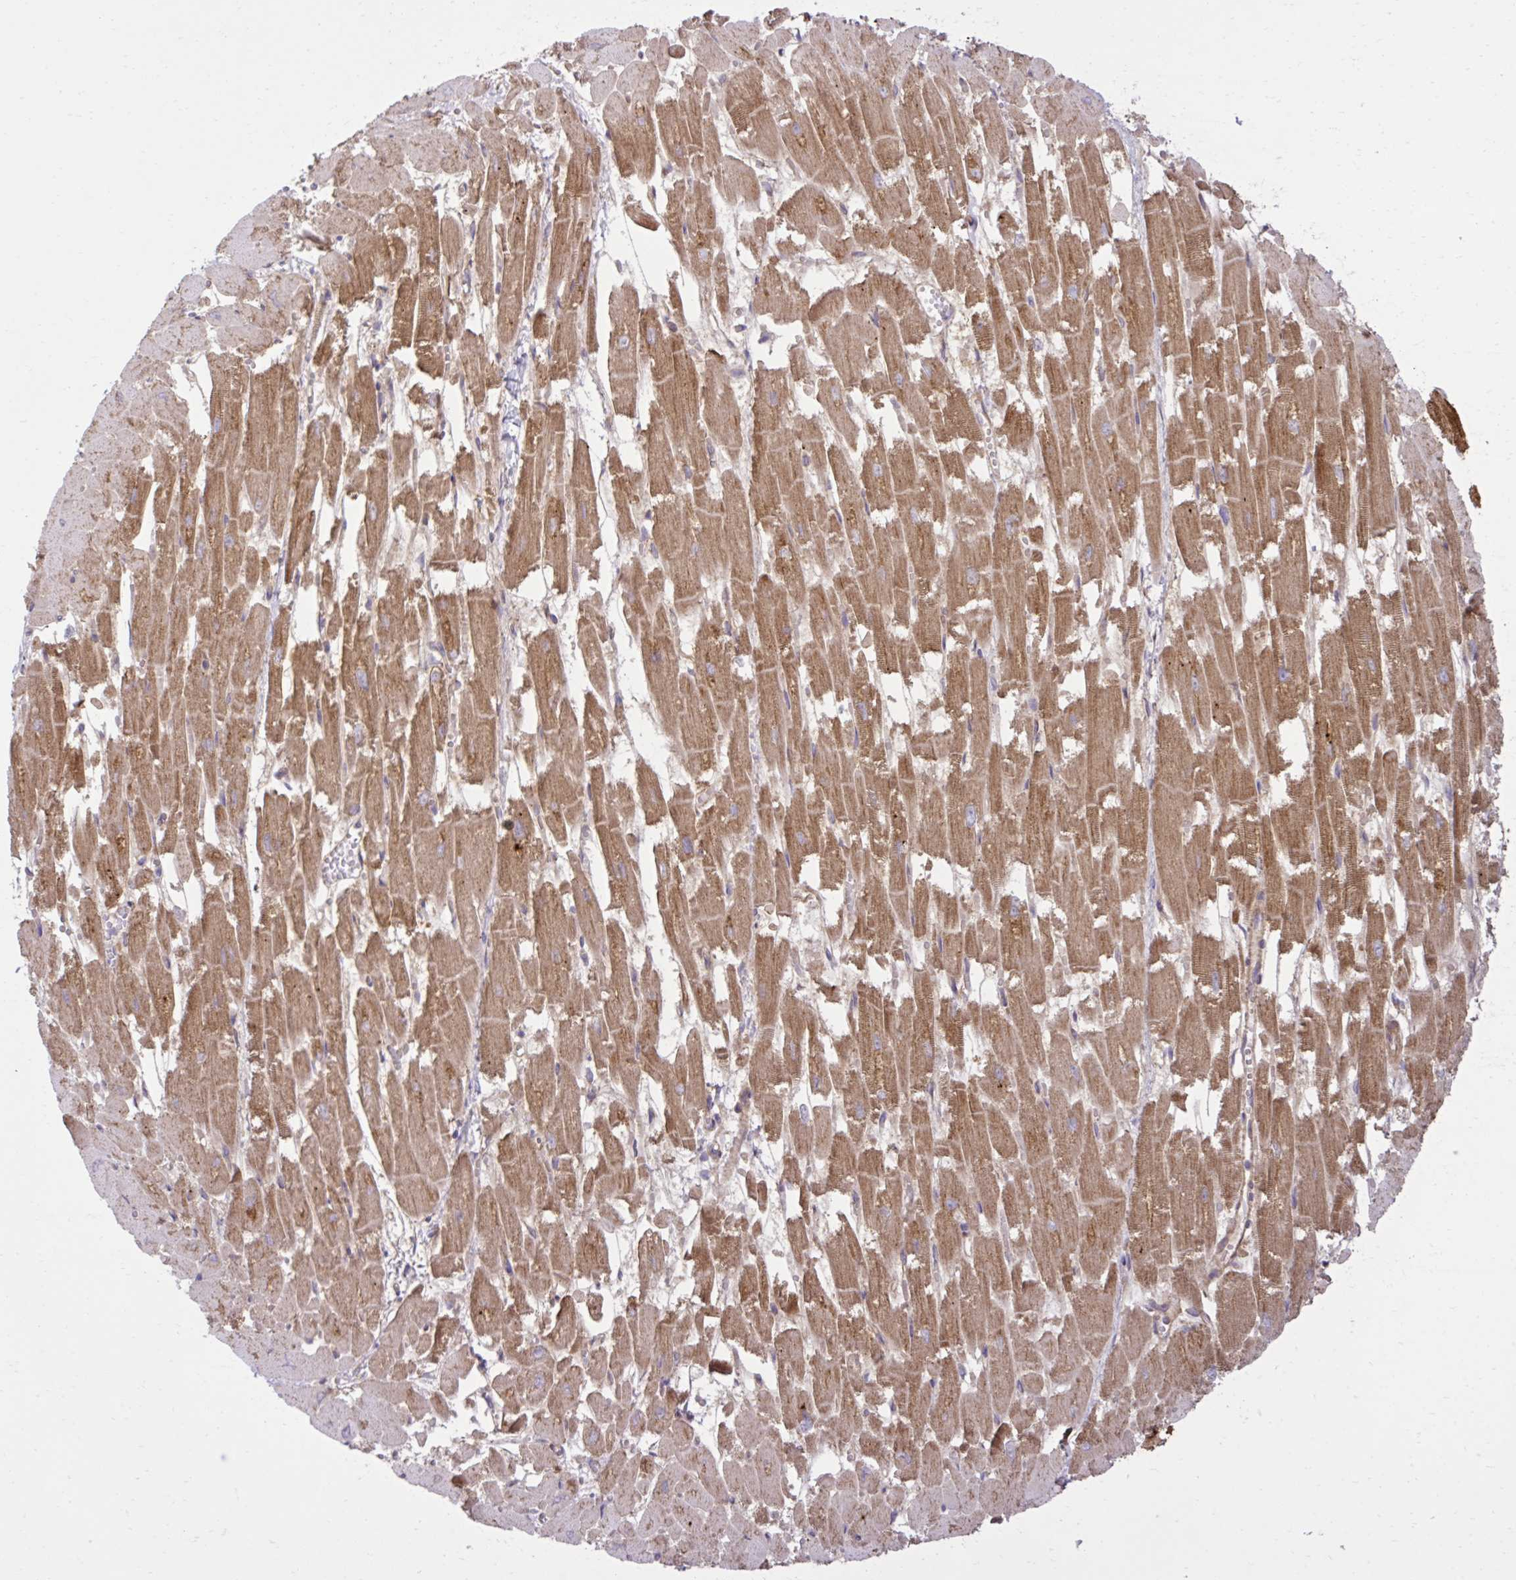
{"staining": {"intensity": "moderate", "quantity": ">75%", "location": "cytoplasmic/membranous"}, "tissue": "heart muscle", "cell_type": "Cardiomyocytes", "image_type": "normal", "snomed": [{"axis": "morphology", "description": "Normal tissue, NOS"}, {"axis": "topography", "description": "Heart"}], "caption": "Immunohistochemistry (IHC) of benign heart muscle exhibits medium levels of moderate cytoplasmic/membranous staining in about >75% of cardiomyocytes. (Brightfield microscopy of DAB IHC at high magnification).", "gene": "LIMS1", "patient": {"sex": "female", "age": 52}}